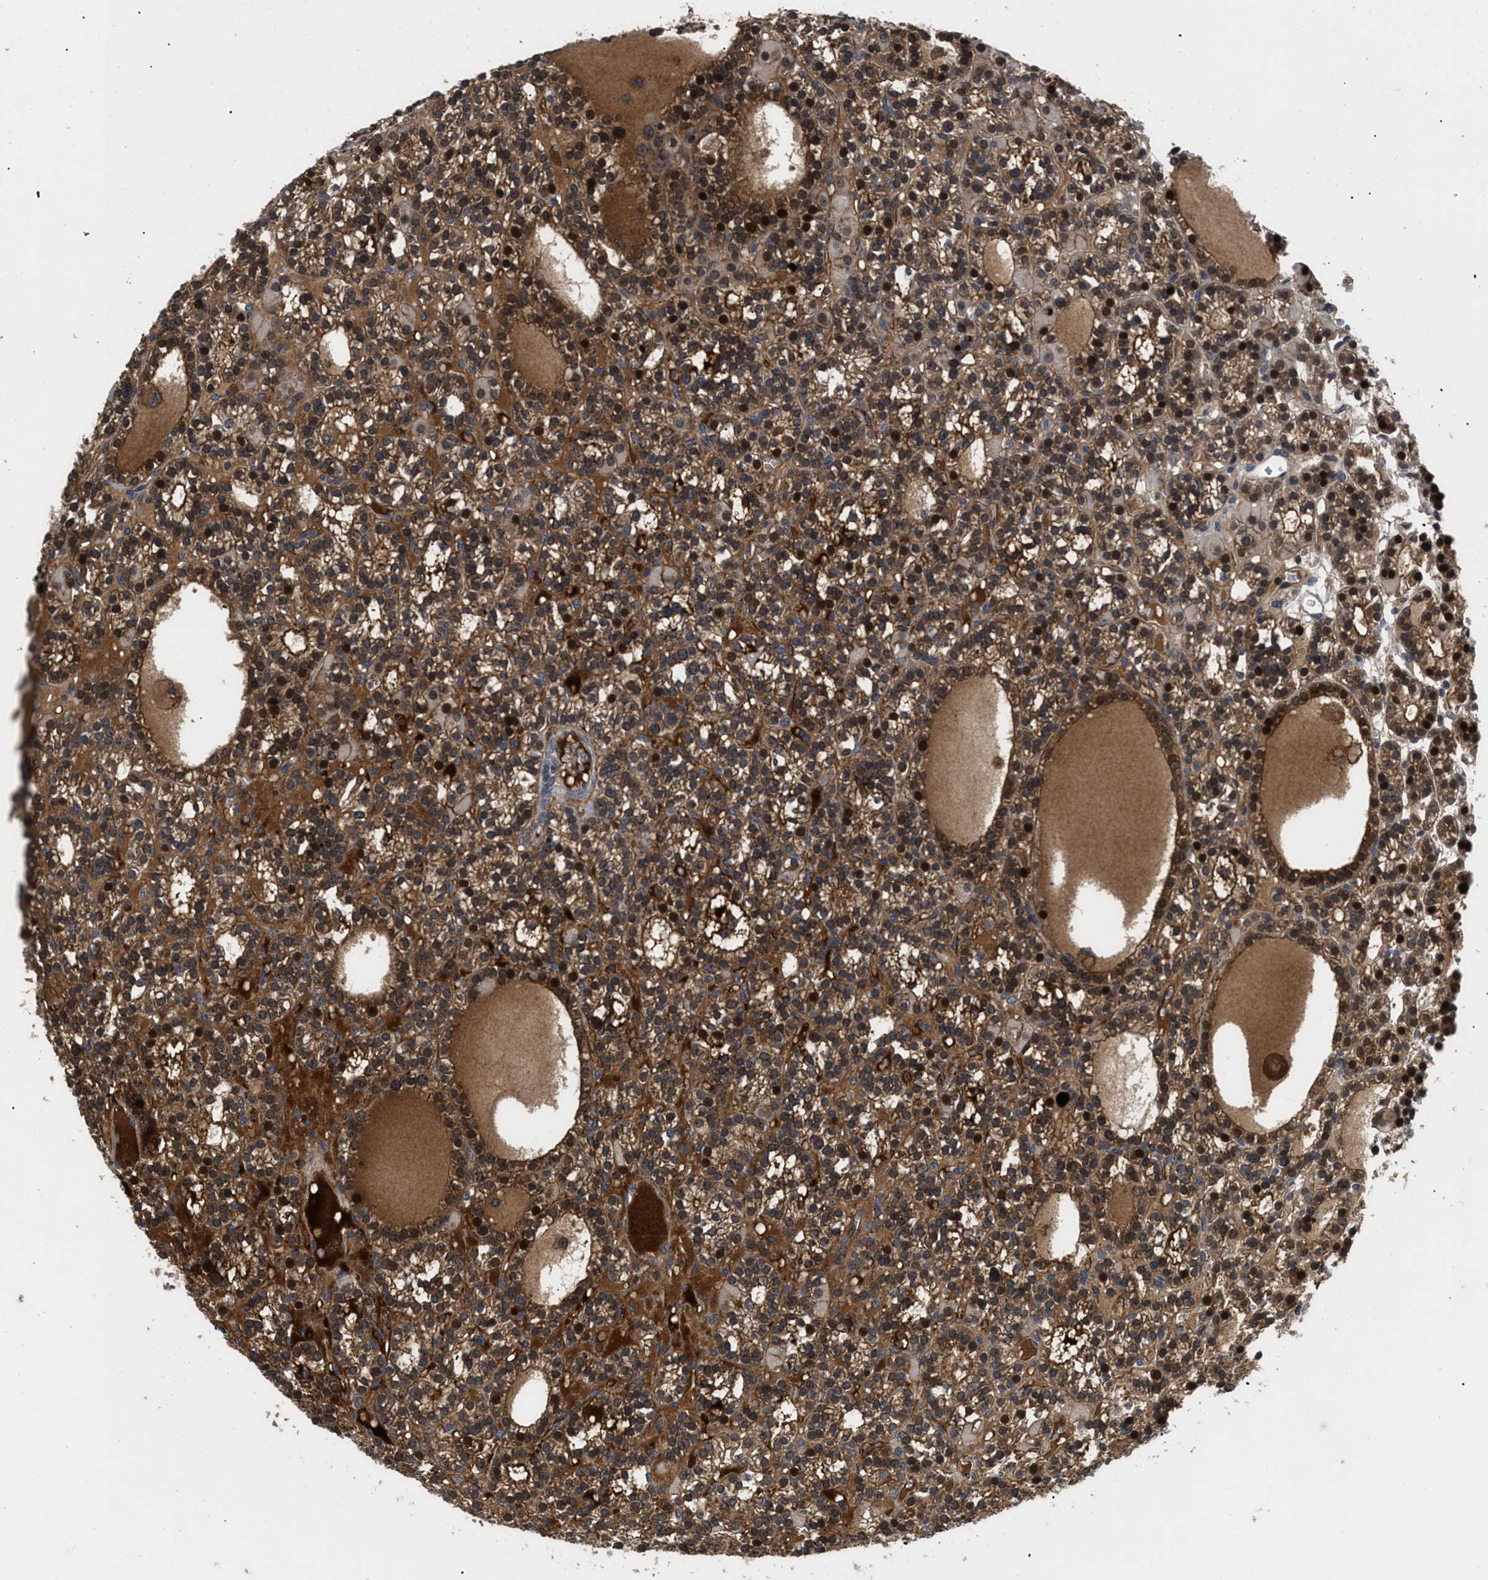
{"staining": {"intensity": "strong", "quantity": ">75%", "location": "cytoplasmic/membranous,nuclear"}, "tissue": "parathyroid gland", "cell_type": "Glandular cells", "image_type": "normal", "snomed": [{"axis": "morphology", "description": "Normal tissue, NOS"}, {"axis": "morphology", "description": "Adenoma, NOS"}, {"axis": "topography", "description": "Parathyroid gland"}], "caption": "IHC image of normal parathyroid gland stained for a protein (brown), which exhibits high levels of strong cytoplasmic/membranous,nuclear positivity in about >75% of glandular cells.", "gene": "FAM200A", "patient": {"sex": "female", "age": 58}}